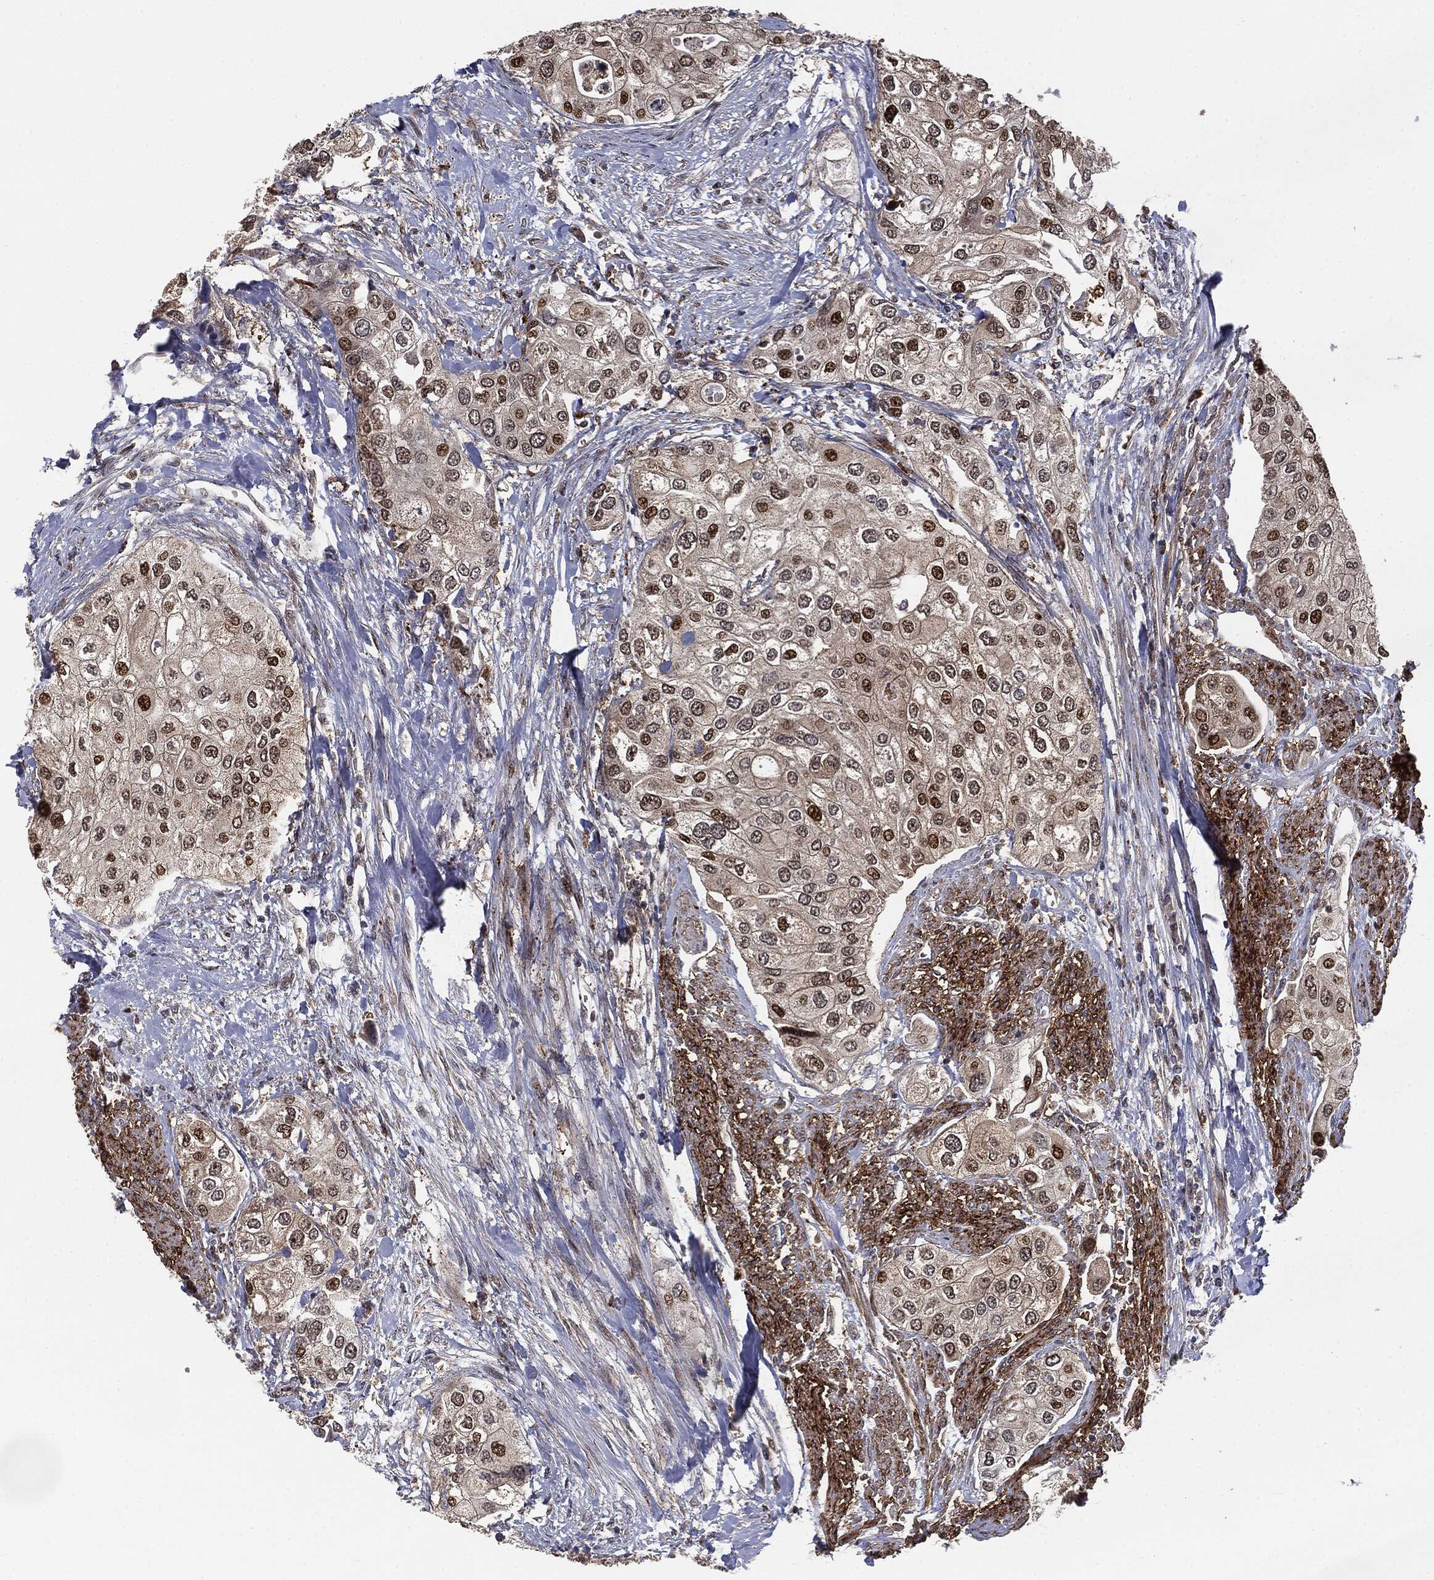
{"staining": {"intensity": "strong", "quantity": "25%-75%", "location": "nuclear"}, "tissue": "urothelial cancer", "cell_type": "Tumor cells", "image_type": "cancer", "snomed": [{"axis": "morphology", "description": "Urothelial carcinoma, High grade"}, {"axis": "topography", "description": "Urinary bladder"}], "caption": "Tumor cells display strong nuclear expression in approximately 25%-75% of cells in urothelial cancer. Nuclei are stained in blue.", "gene": "PTEN", "patient": {"sex": "male", "age": 64}}